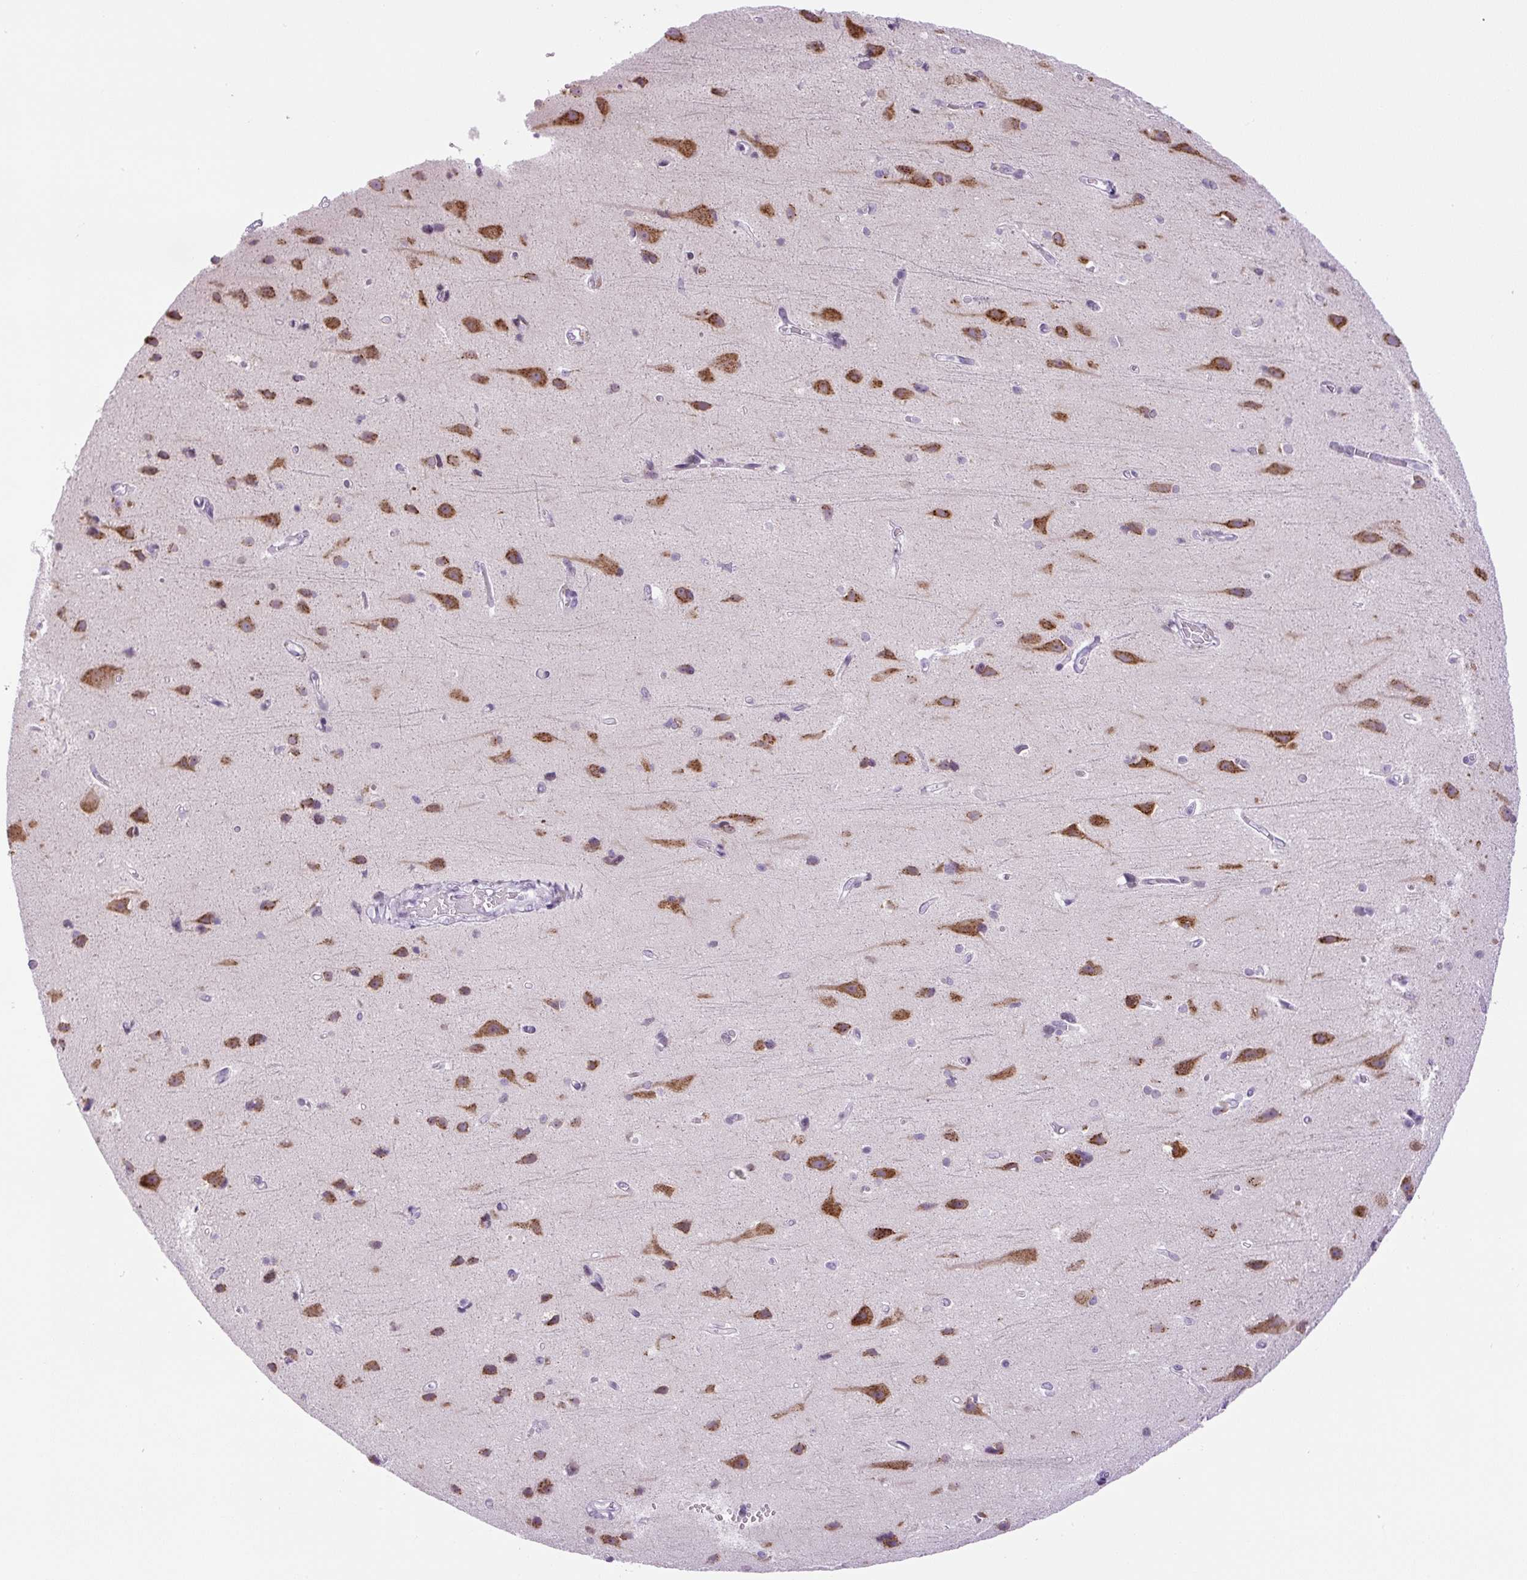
{"staining": {"intensity": "negative", "quantity": "none", "location": "none"}, "tissue": "cerebral cortex", "cell_type": "Endothelial cells", "image_type": "normal", "snomed": [{"axis": "morphology", "description": "Normal tissue, NOS"}, {"axis": "topography", "description": "Cerebral cortex"}], "caption": "This is an IHC photomicrograph of normal cerebral cortex. There is no expression in endothelial cells.", "gene": "RHBDD2", "patient": {"sex": "male", "age": 37}}